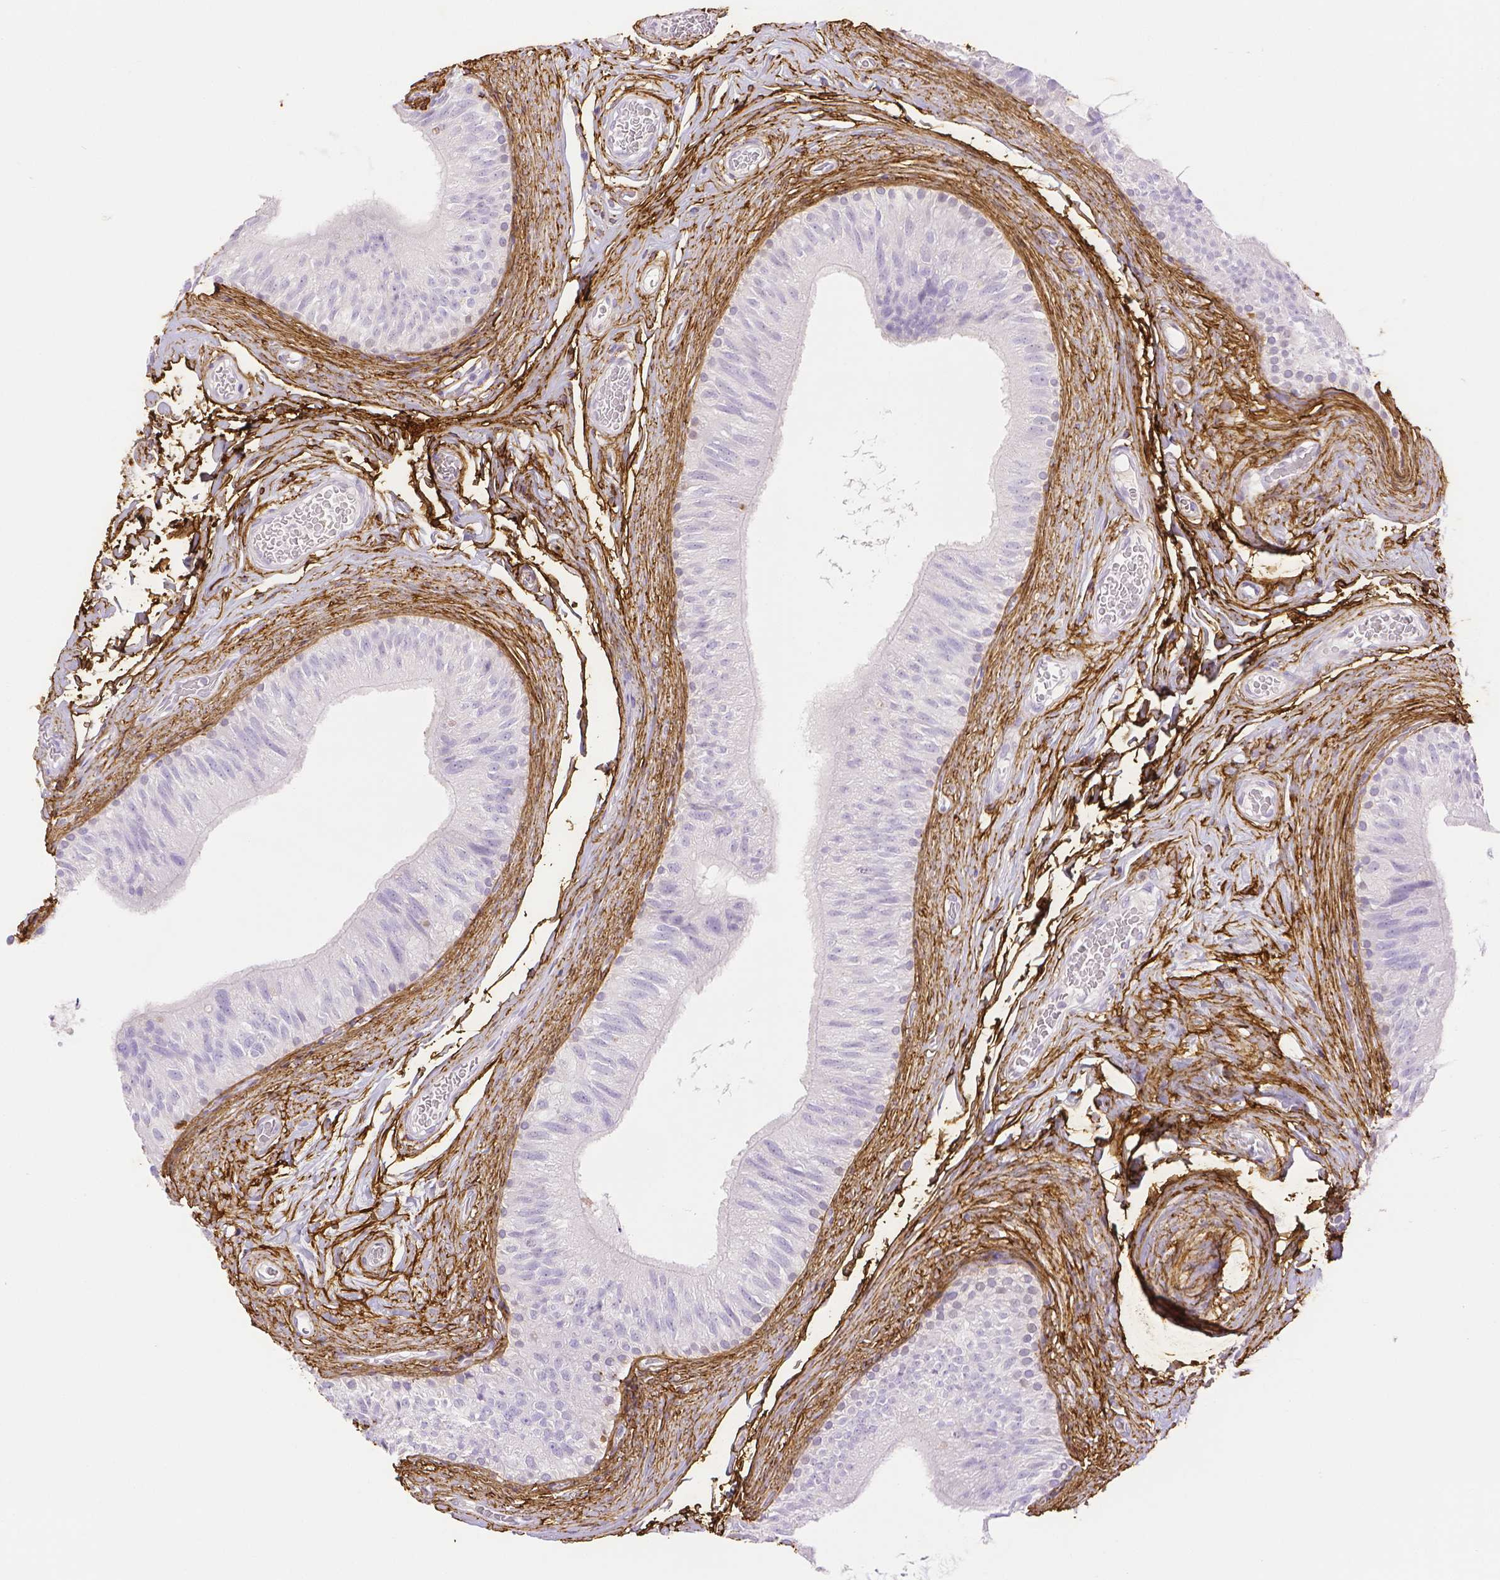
{"staining": {"intensity": "negative", "quantity": "none", "location": "none"}, "tissue": "epididymis", "cell_type": "Glandular cells", "image_type": "normal", "snomed": [{"axis": "morphology", "description": "Normal tissue, NOS"}, {"axis": "topography", "description": "Epididymis, spermatic cord, NOS"}, {"axis": "topography", "description": "Epididymis"}], "caption": "Epididymis was stained to show a protein in brown. There is no significant positivity in glandular cells. The staining is performed using DAB brown chromogen with nuclei counter-stained in using hematoxylin.", "gene": "FBN1", "patient": {"sex": "male", "age": 31}}